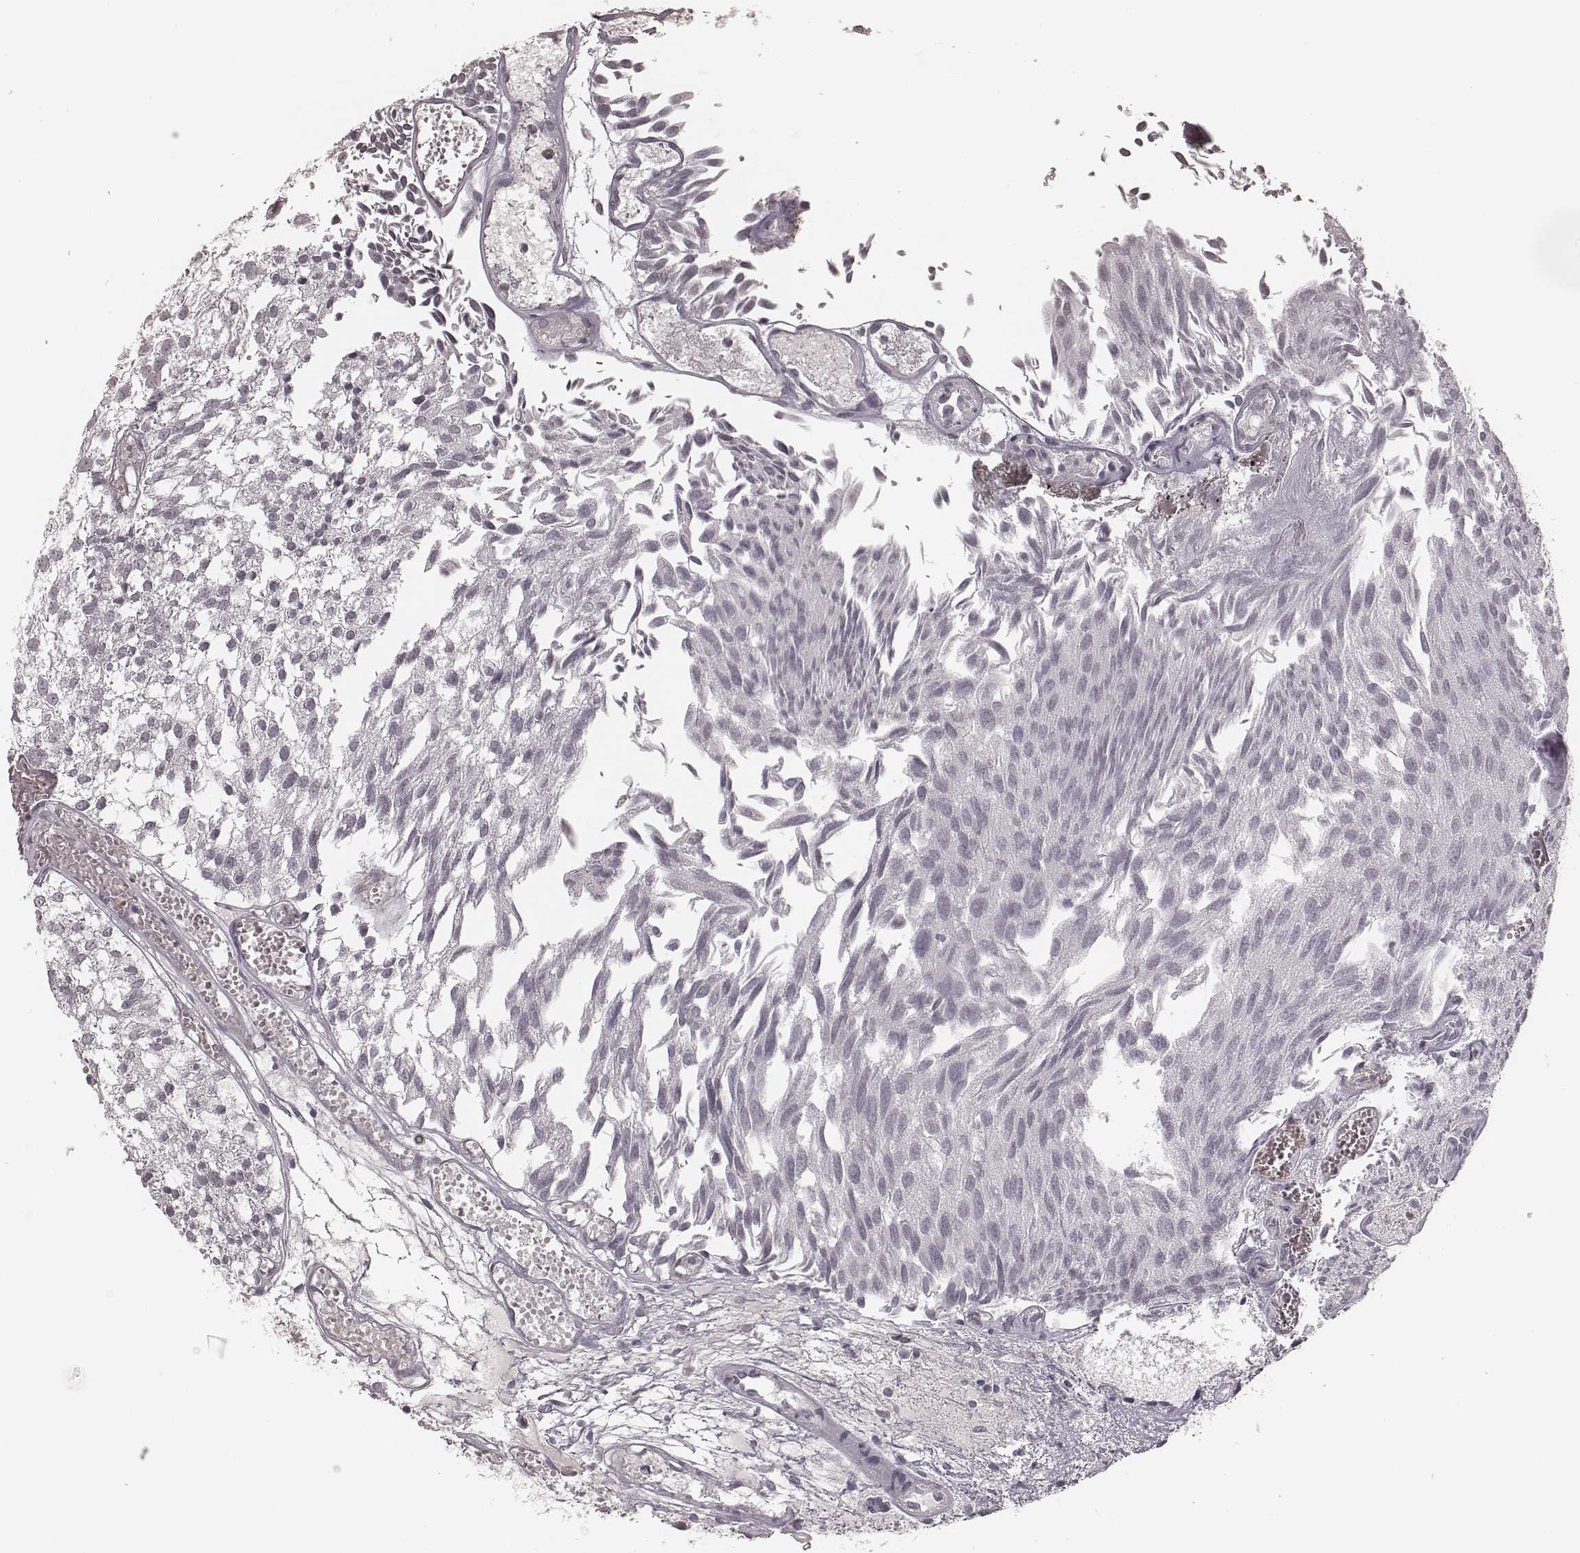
{"staining": {"intensity": "negative", "quantity": "none", "location": "none"}, "tissue": "urothelial cancer", "cell_type": "Tumor cells", "image_type": "cancer", "snomed": [{"axis": "morphology", "description": "Urothelial carcinoma, Low grade"}, {"axis": "topography", "description": "Urinary bladder"}], "caption": "Human low-grade urothelial carcinoma stained for a protein using immunohistochemistry reveals no positivity in tumor cells.", "gene": "KITLG", "patient": {"sex": "male", "age": 79}}